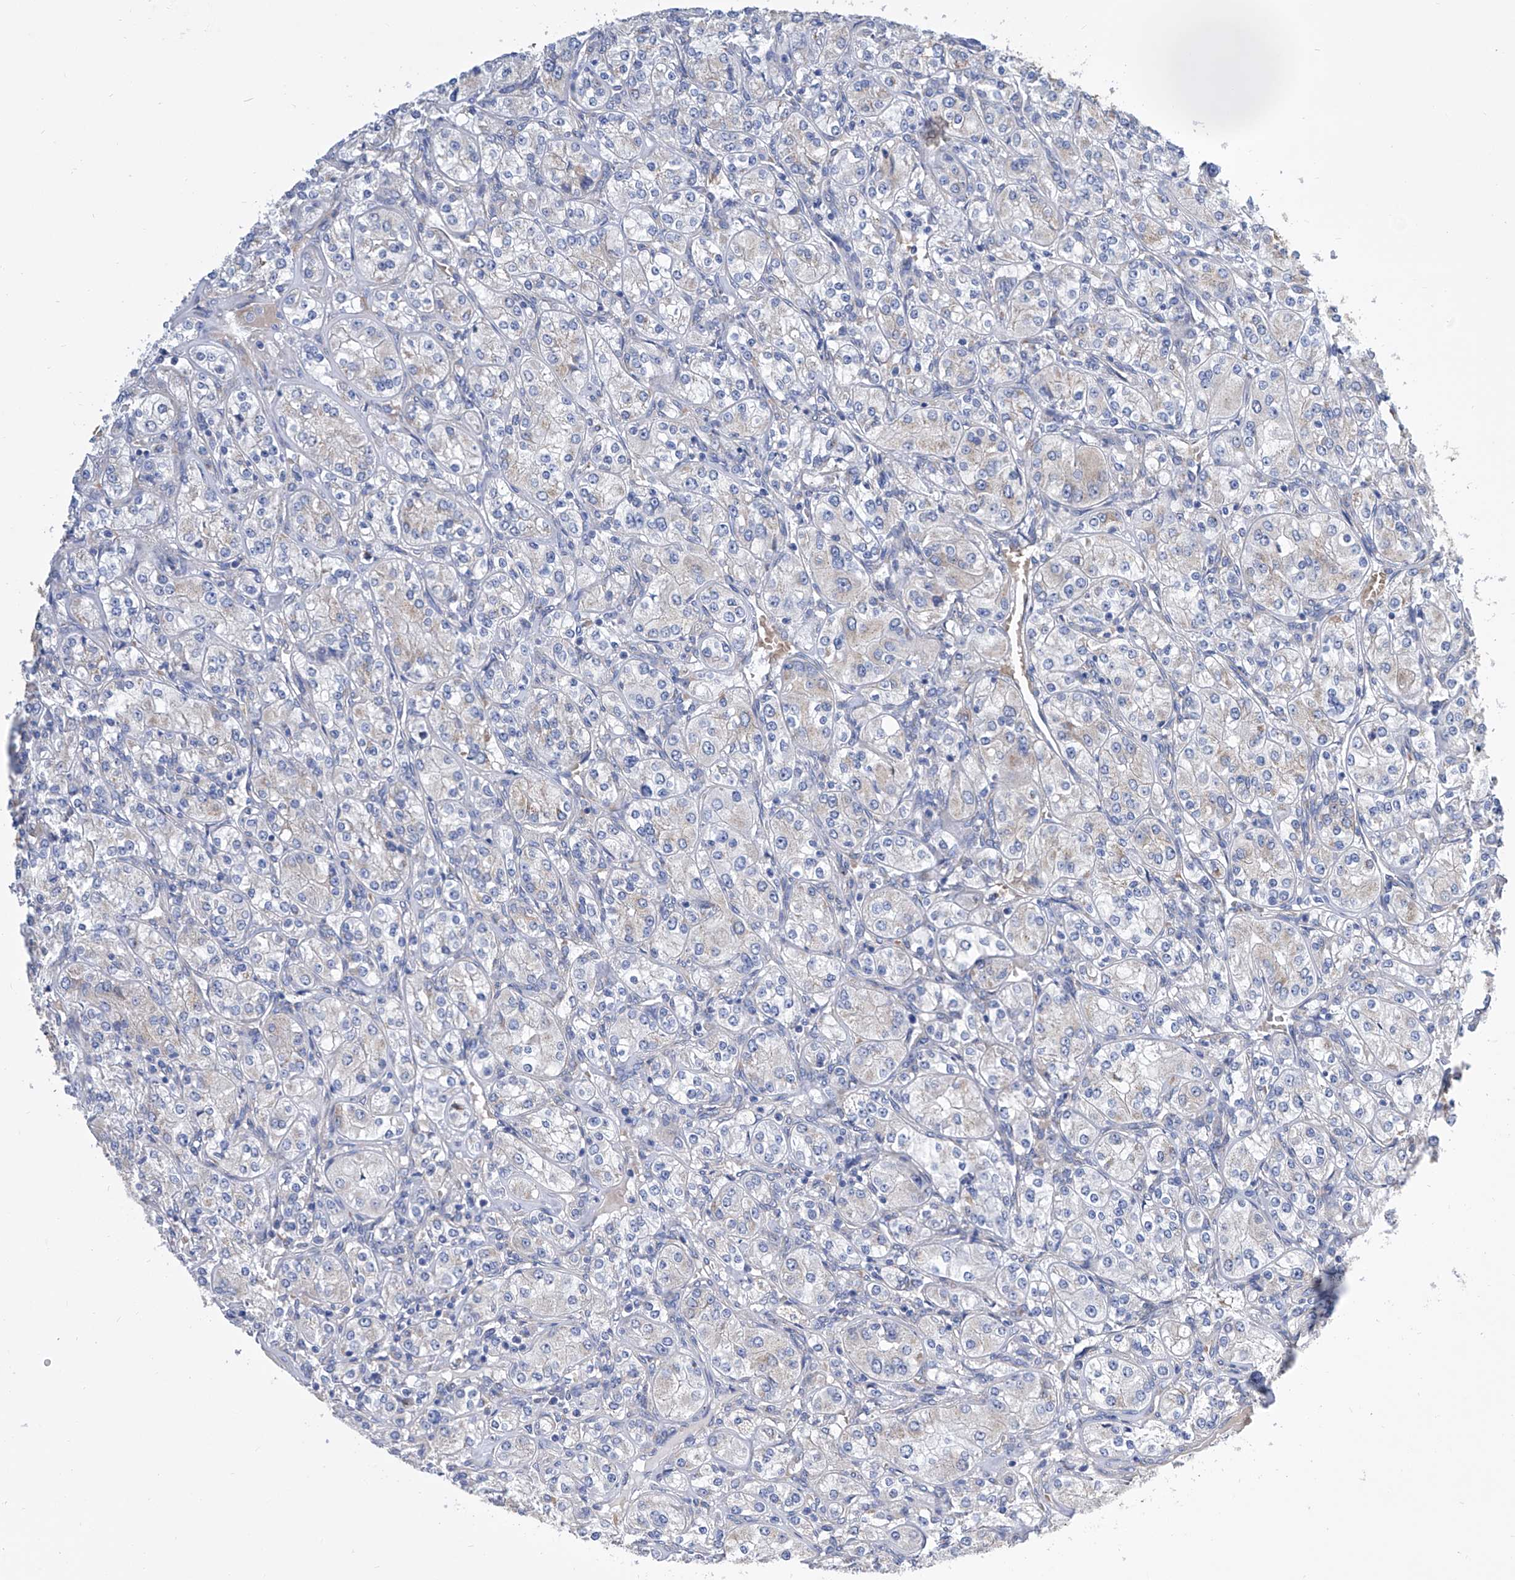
{"staining": {"intensity": "negative", "quantity": "none", "location": "none"}, "tissue": "renal cancer", "cell_type": "Tumor cells", "image_type": "cancer", "snomed": [{"axis": "morphology", "description": "Adenocarcinoma, NOS"}, {"axis": "topography", "description": "Kidney"}], "caption": "Tumor cells show no significant protein positivity in renal cancer.", "gene": "TJAP1", "patient": {"sex": "male", "age": 77}}